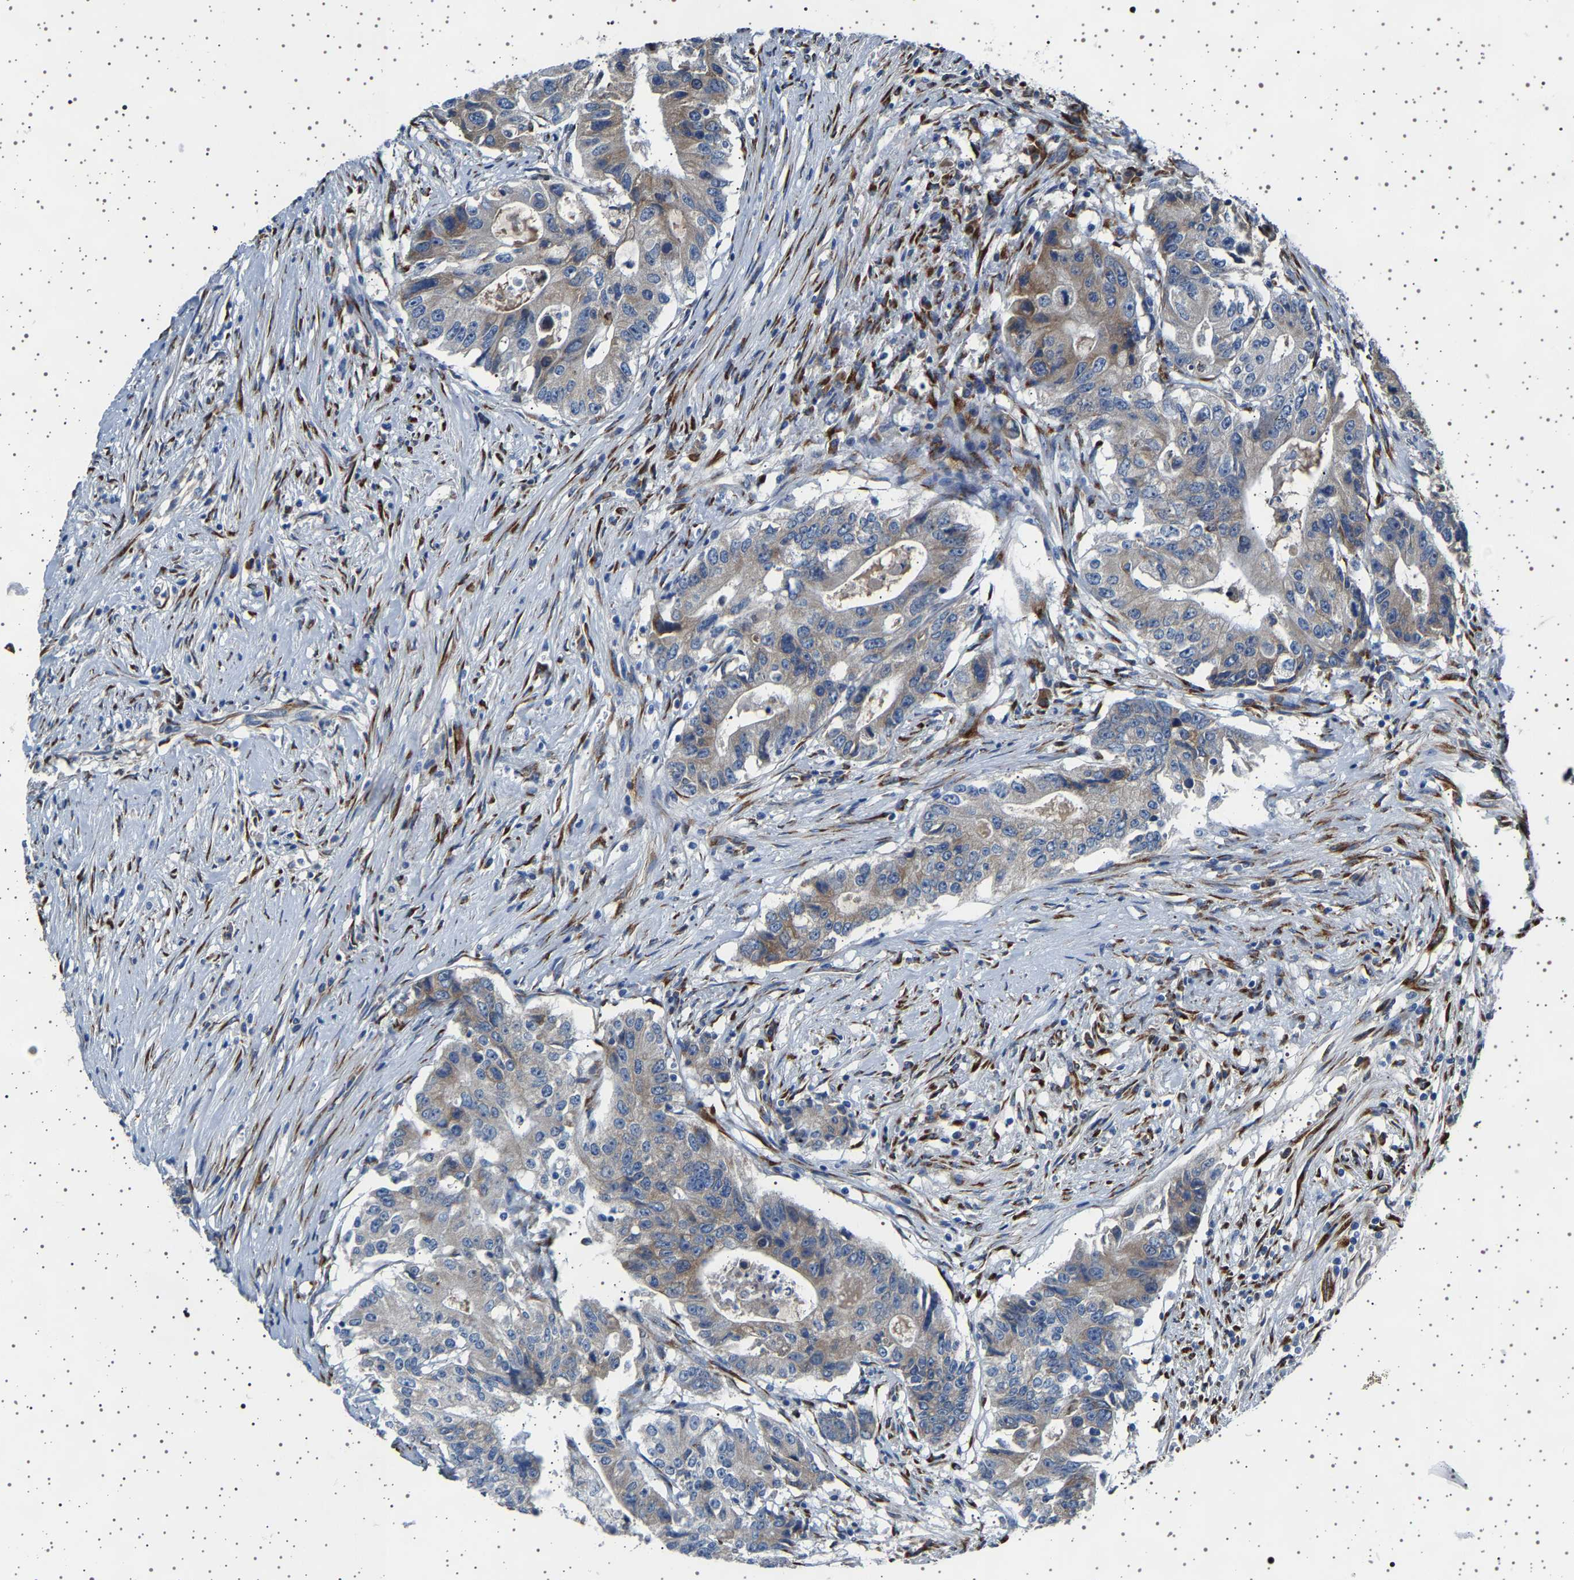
{"staining": {"intensity": "weak", "quantity": "25%-75%", "location": "cytoplasmic/membranous"}, "tissue": "colorectal cancer", "cell_type": "Tumor cells", "image_type": "cancer", "snomed": [{"axis": "morphology", "description": "Adenocarcinoma, NOS"}, {"axis": "topography", "description": "Colon"}], "caption": "IHC (DAB (3,3'-diaminobenzidine)) staining of human adenocarcinoma (colorectal) exhibits weak cytoplasmic/membranous protein staining in approximately 25%-75% of tumor cells.", "gene": "FTCD", "patient": {"sex": "female", "age": 77}}